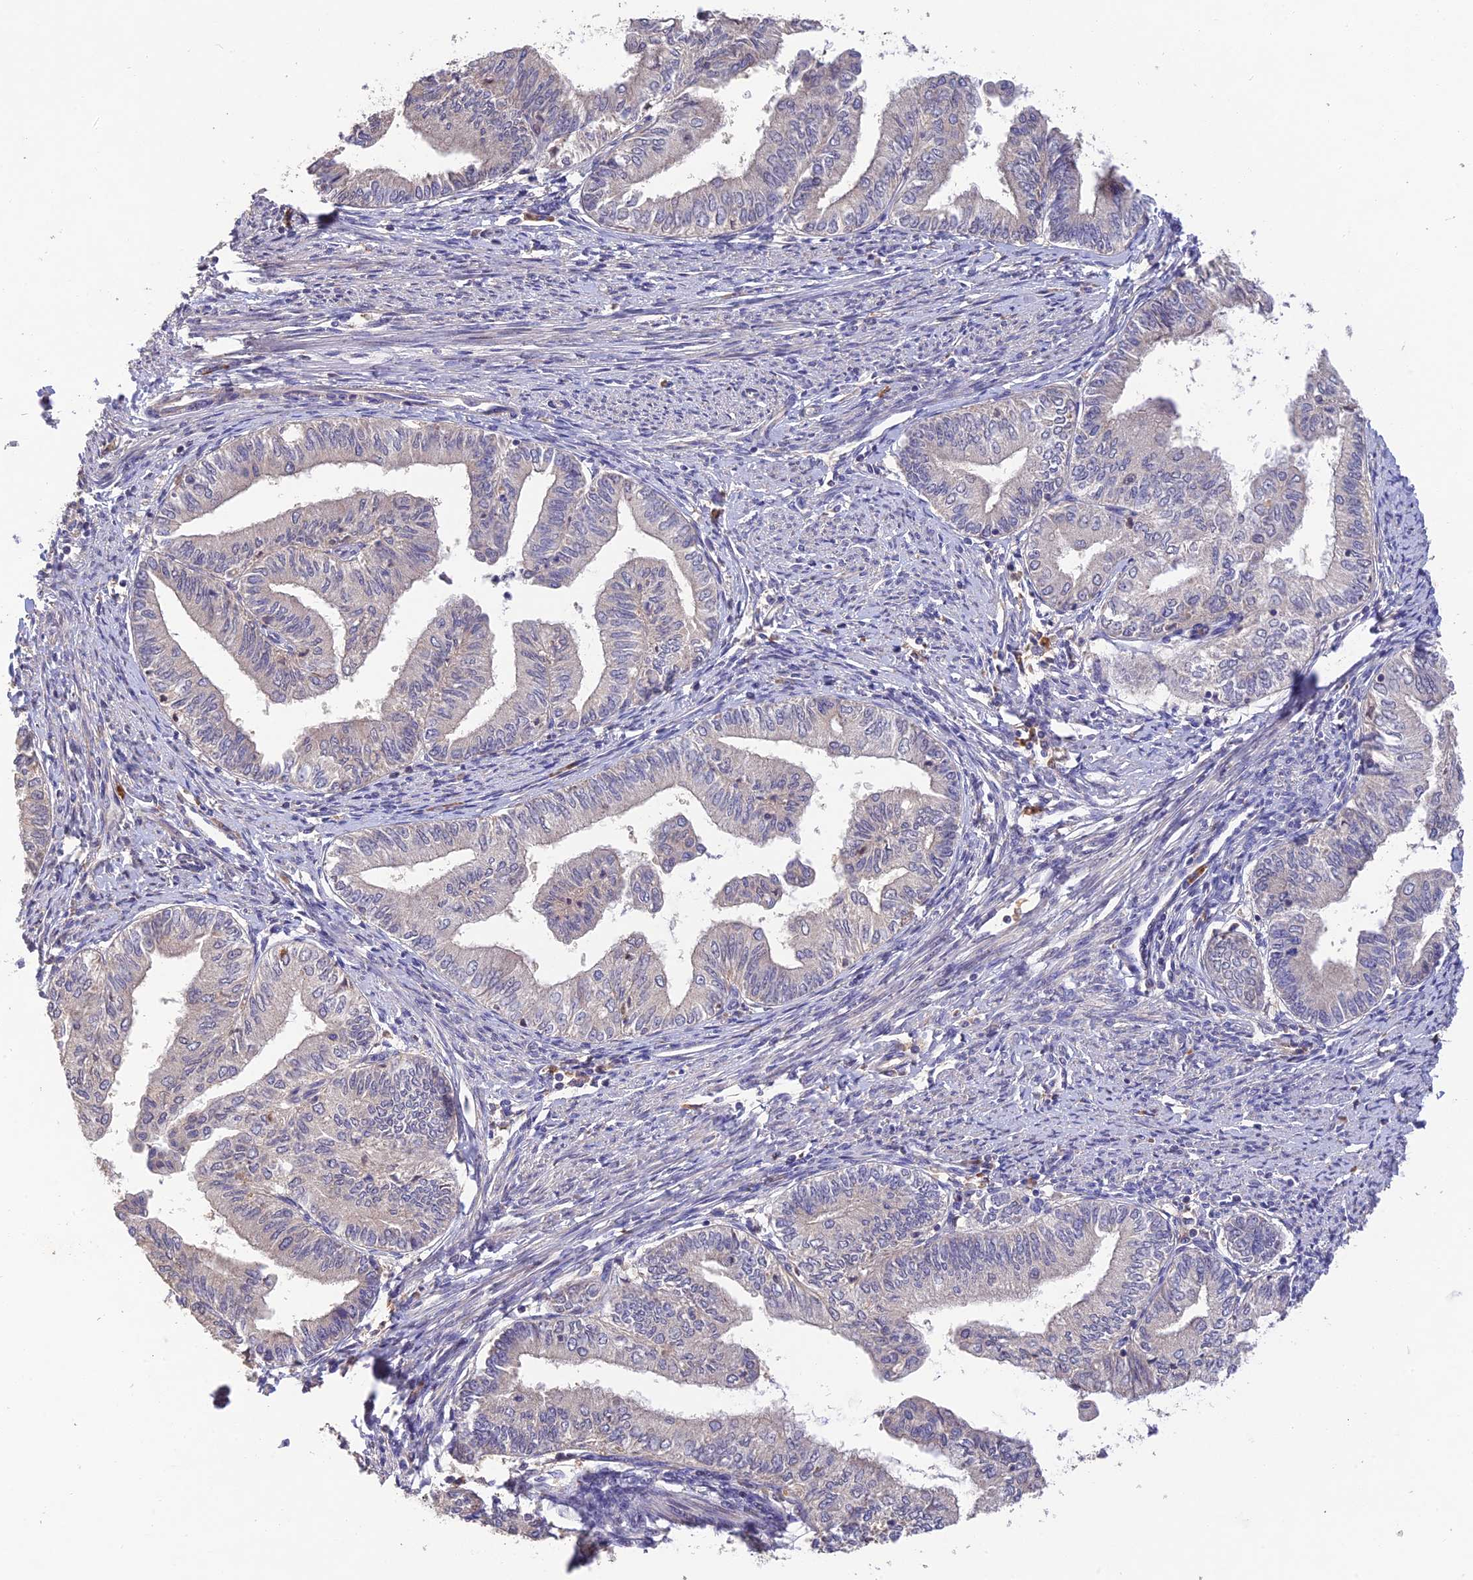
{"staining": {"intensity": "negative", "quantity": "none", "location": "none"}, "tissue": "endometrial cancer", "cell_type": "Tumor cells", "image_type": "cancer", "snomed": [{"axis": "morphology", "description": "Adenocarcinoma, NOS"}, {"axis": "topography", "description": "Endometrium"}], "caption": "Immunohistochemistry histopathology image of neoplastic tissue: adenocarcinoma (endometrial) stained with DAB (3,3'-diaminobenzidine) demonstrates no significant protein staining in tumor cells.", "gene": "DENND5B", "patient": {"sex": "female", "age": 66}}